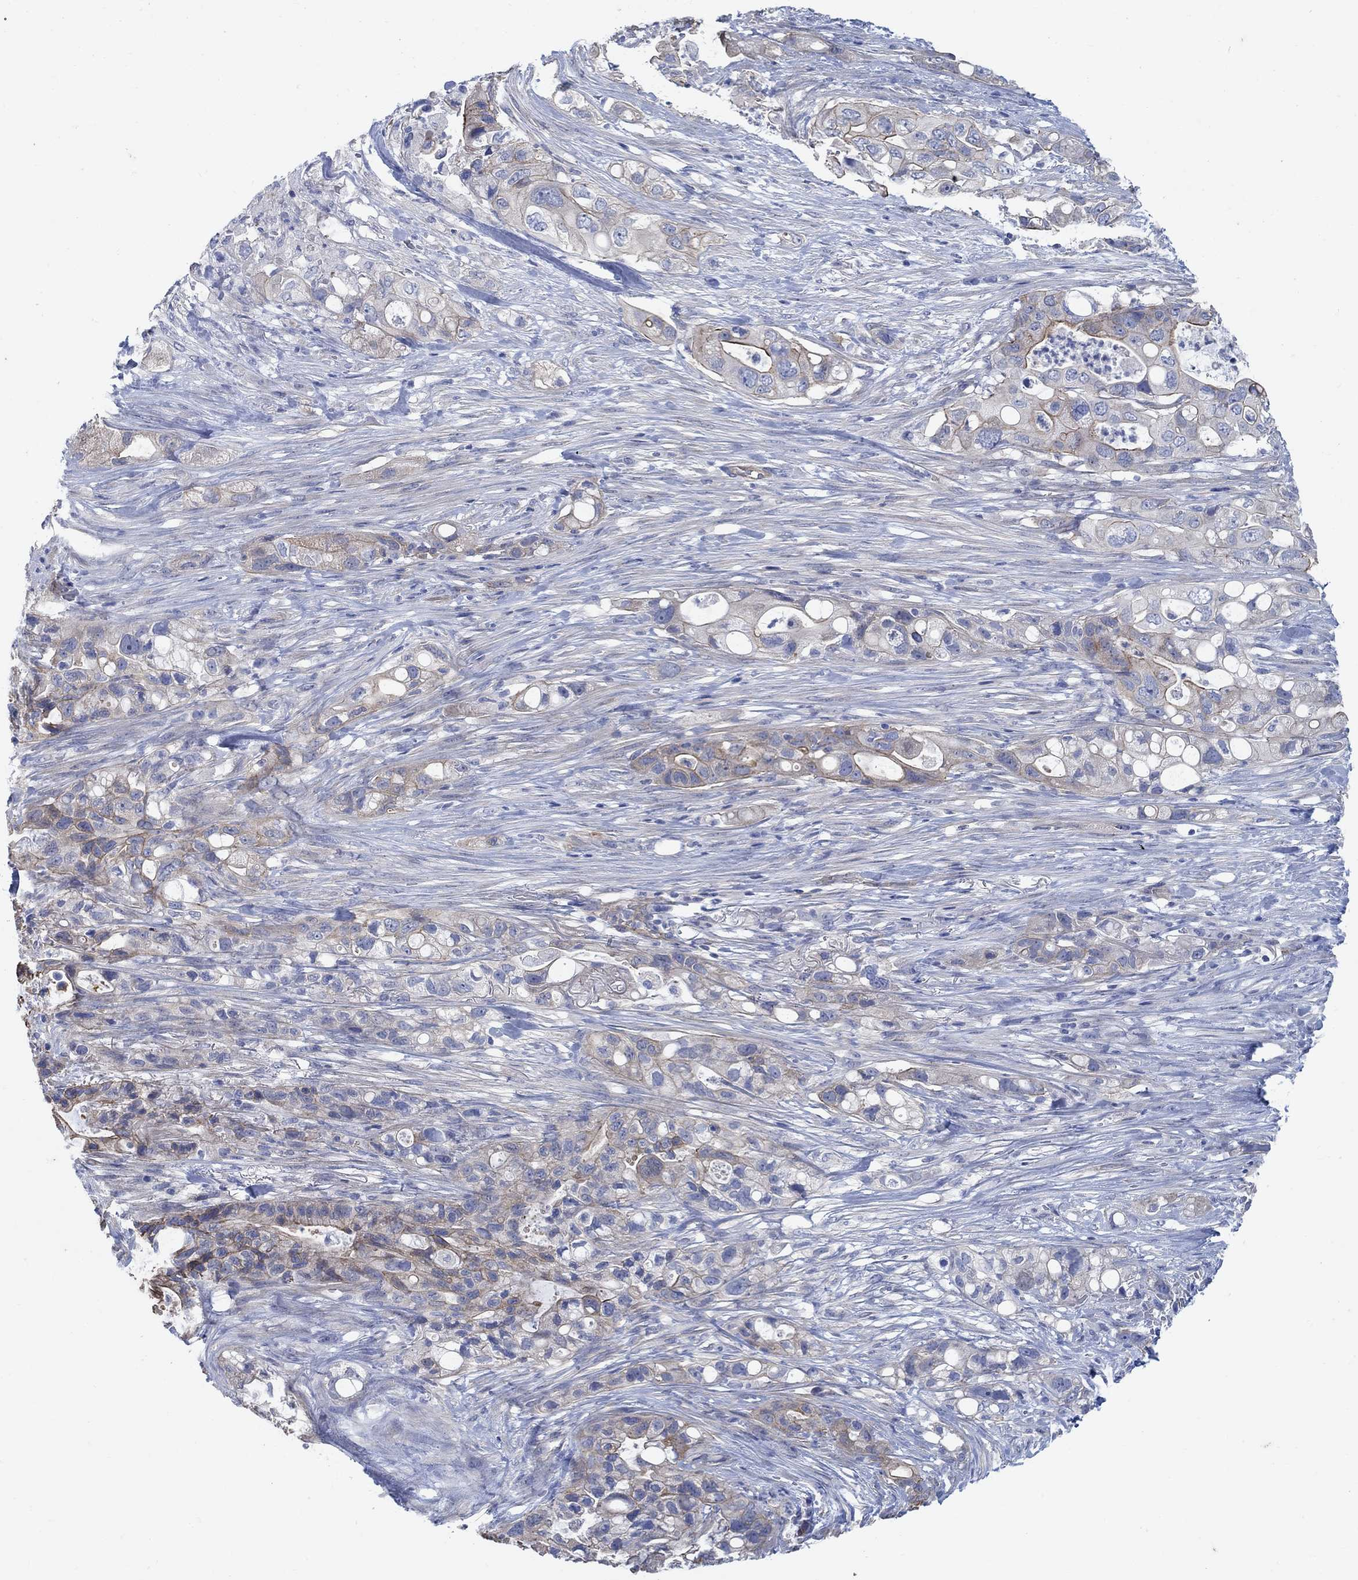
{"staining": {"intensity": "moderate", "quantity": "<25%", "location": "cytoplasmic/membranous"}, "tissue": "pancreatic cancer", "cell_type": "Tumor cells", "image_type": "cancer", "snomed": [{"axis": "morphology", "description": "Adenocarcinoma, NOS"}, {"axis": "topography", "description": "Pancreas"}], "caption": "Tumor cells demonstrate low levels of moderate cytoplasmic/membranous expression in about <25% of cells in human adenocarcinoma (pancreatic).", "gene": "TMEM198", "patient": {"sex": "female", "age": 72}}